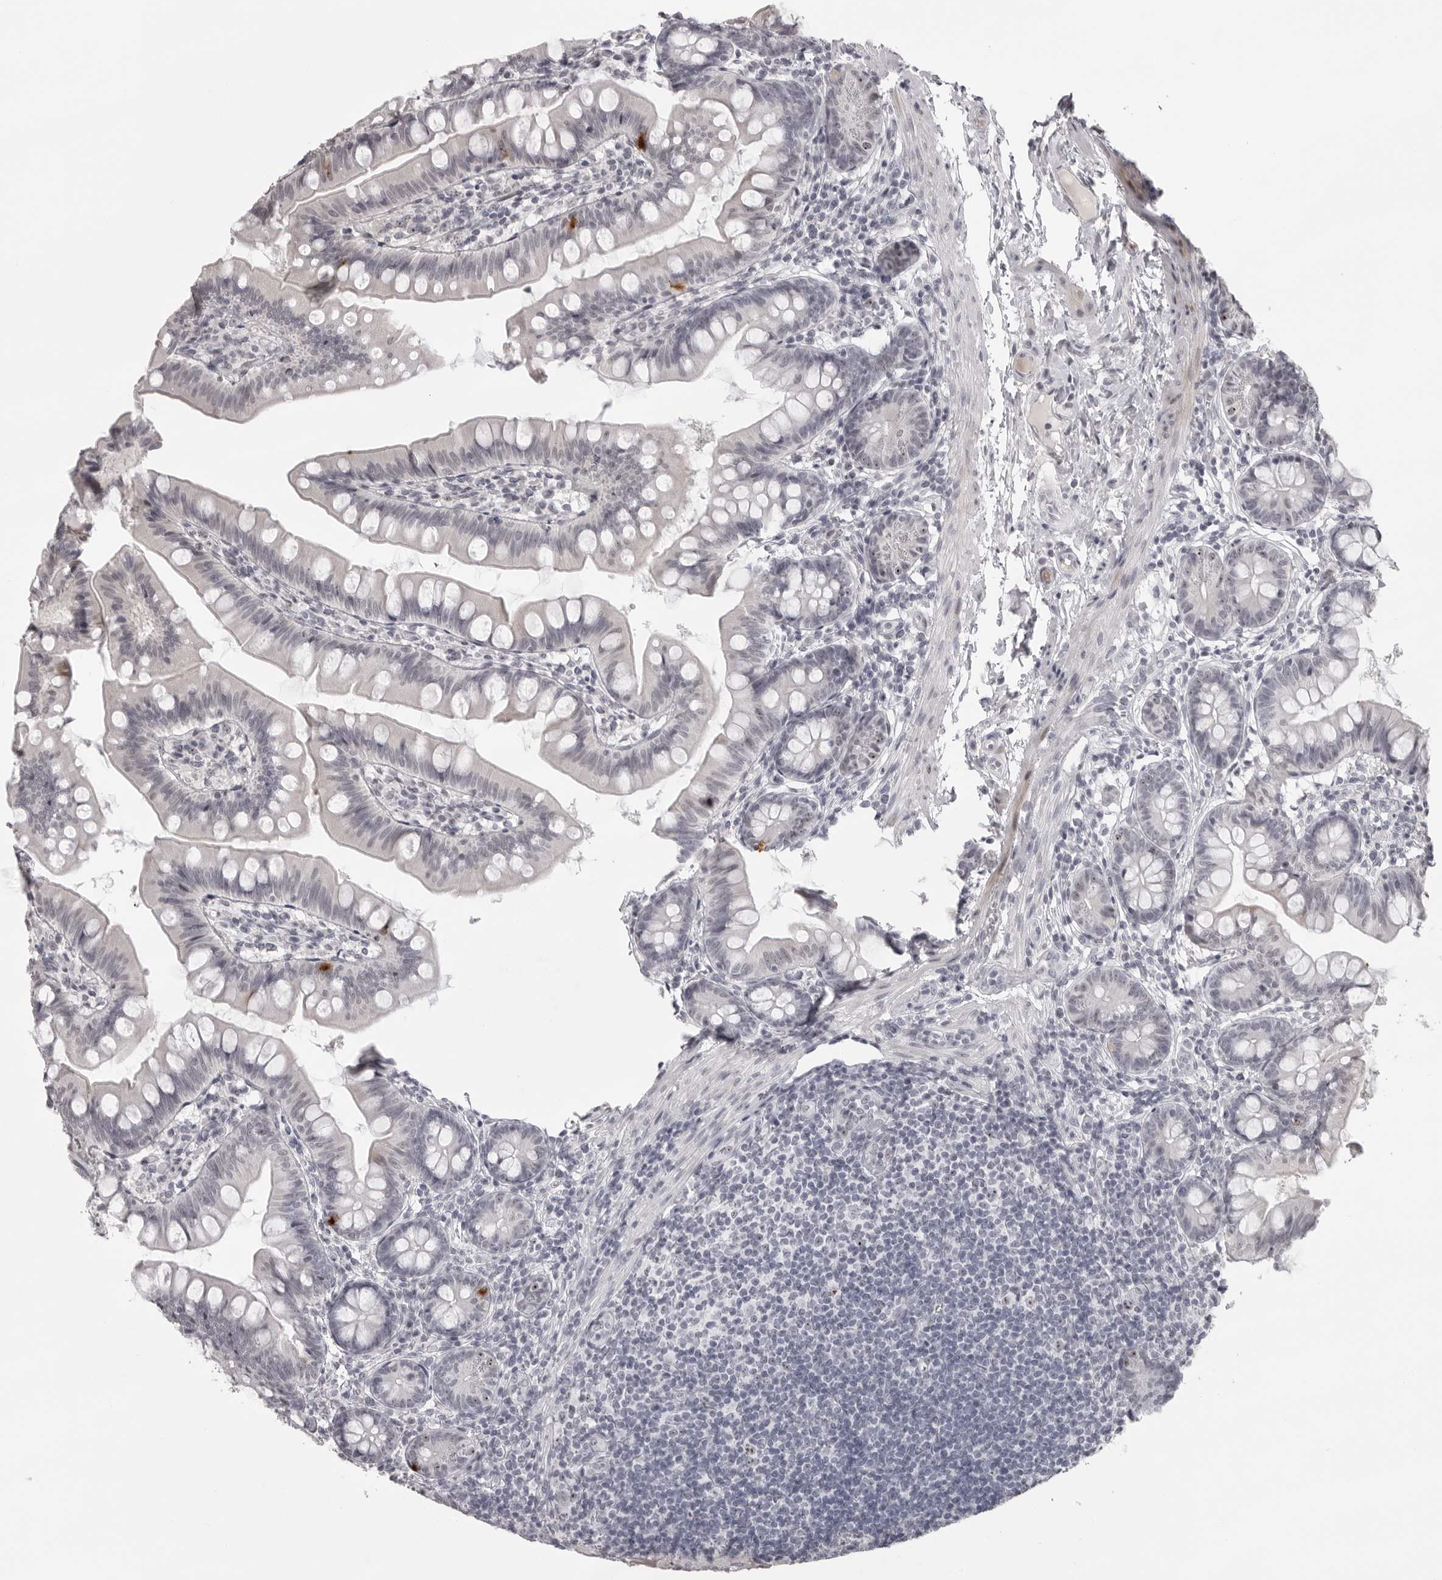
{"staining": {"intensity": "negative", "quantity": "none", "location": "none"}, "tissue": "small intestine", "cell_type": "Glandular cells", "image_type": "normal", "snomed": [{"axis": "morphology", "description": "Normal tissue, NOS"}, {"axis": "topography", "description": "Small intestine"}], "caption": "Immunohistochemistry micrograph of normal small intestine: human small intestine stained with DAB (3,3'-diaminobenzidine) exhibits no significant protein positivity in glandular cells.", "gene": "HELZ", "patient": {"sex": "male", "age": 7}}